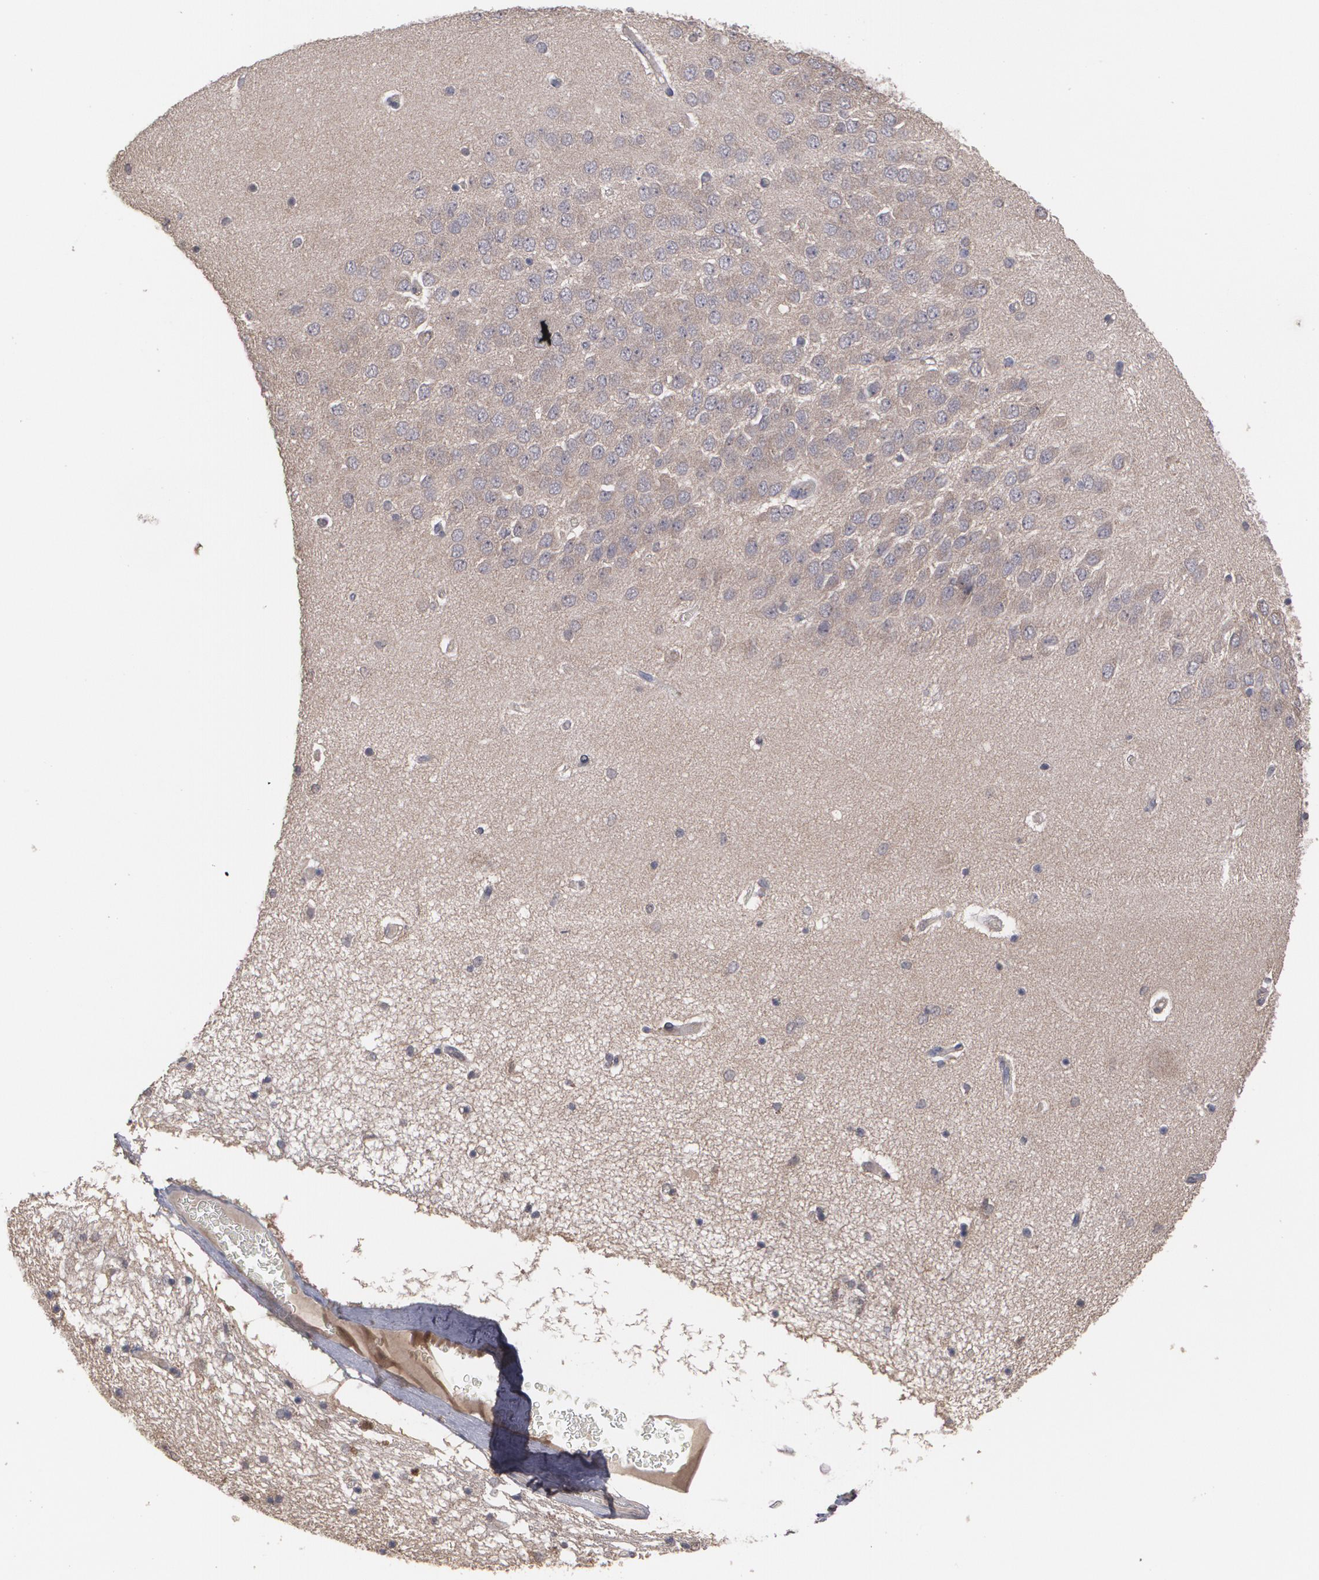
{"staining": {"intensity": "negative", "quantity": "none", "location": "none"}, "tissue": "hippocampus", "cell_type": "Glial cells", "image_type": "normal", "snomed": [{"axis": "morphology", "description": "Normal tissue, NOS"}, {"axis": "topography", "description": "Hippocampus"}], "caption": "The photomicrograph reveals no significant expression in glial cells of hippocampus.", "gene": "ARF6", "patient": {"sex": "female", "age": 54}}